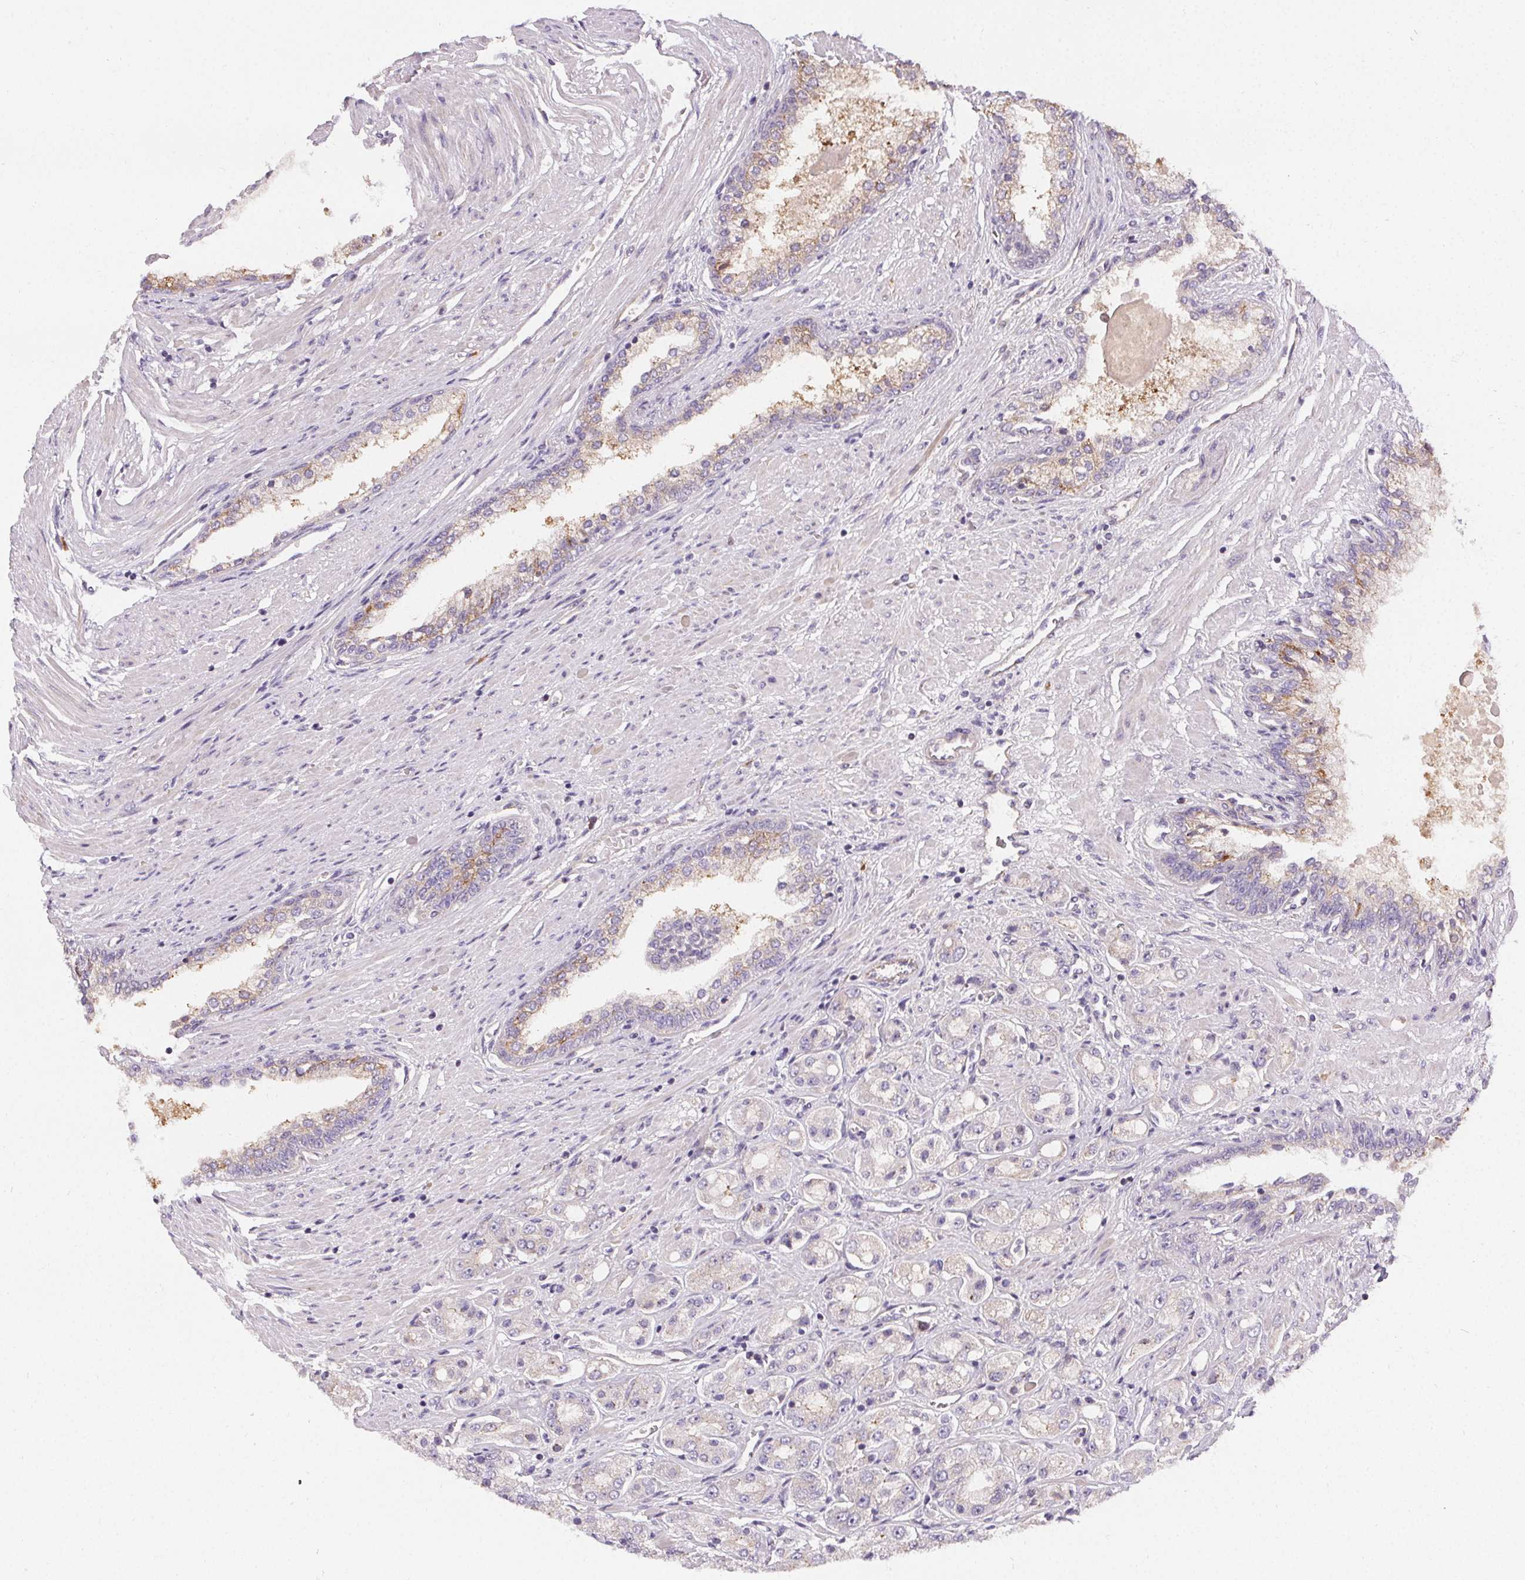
{"staining": {"intensity": "negative", "quantity": "none", "location": "none"}, "tissue": "prostate cancer", "cell_type": "Tumor cells", "image_type": "cancer", "snomed": [{"axis": "morphology", "description": "Adenocarcinoma, High grade"}, {"axis": "topography", "description": "Prostate"}], "caption": "The immunohistochemistry histopathology image has no significant expression in tumor cells of prostate adenocarcinoma (high-grade) tissue. (Immunohistochemistry (ihc), brightfield microscopy, high magnification).", "gene": "APLP1", "patient": {"sex": "male", "age": 67}}